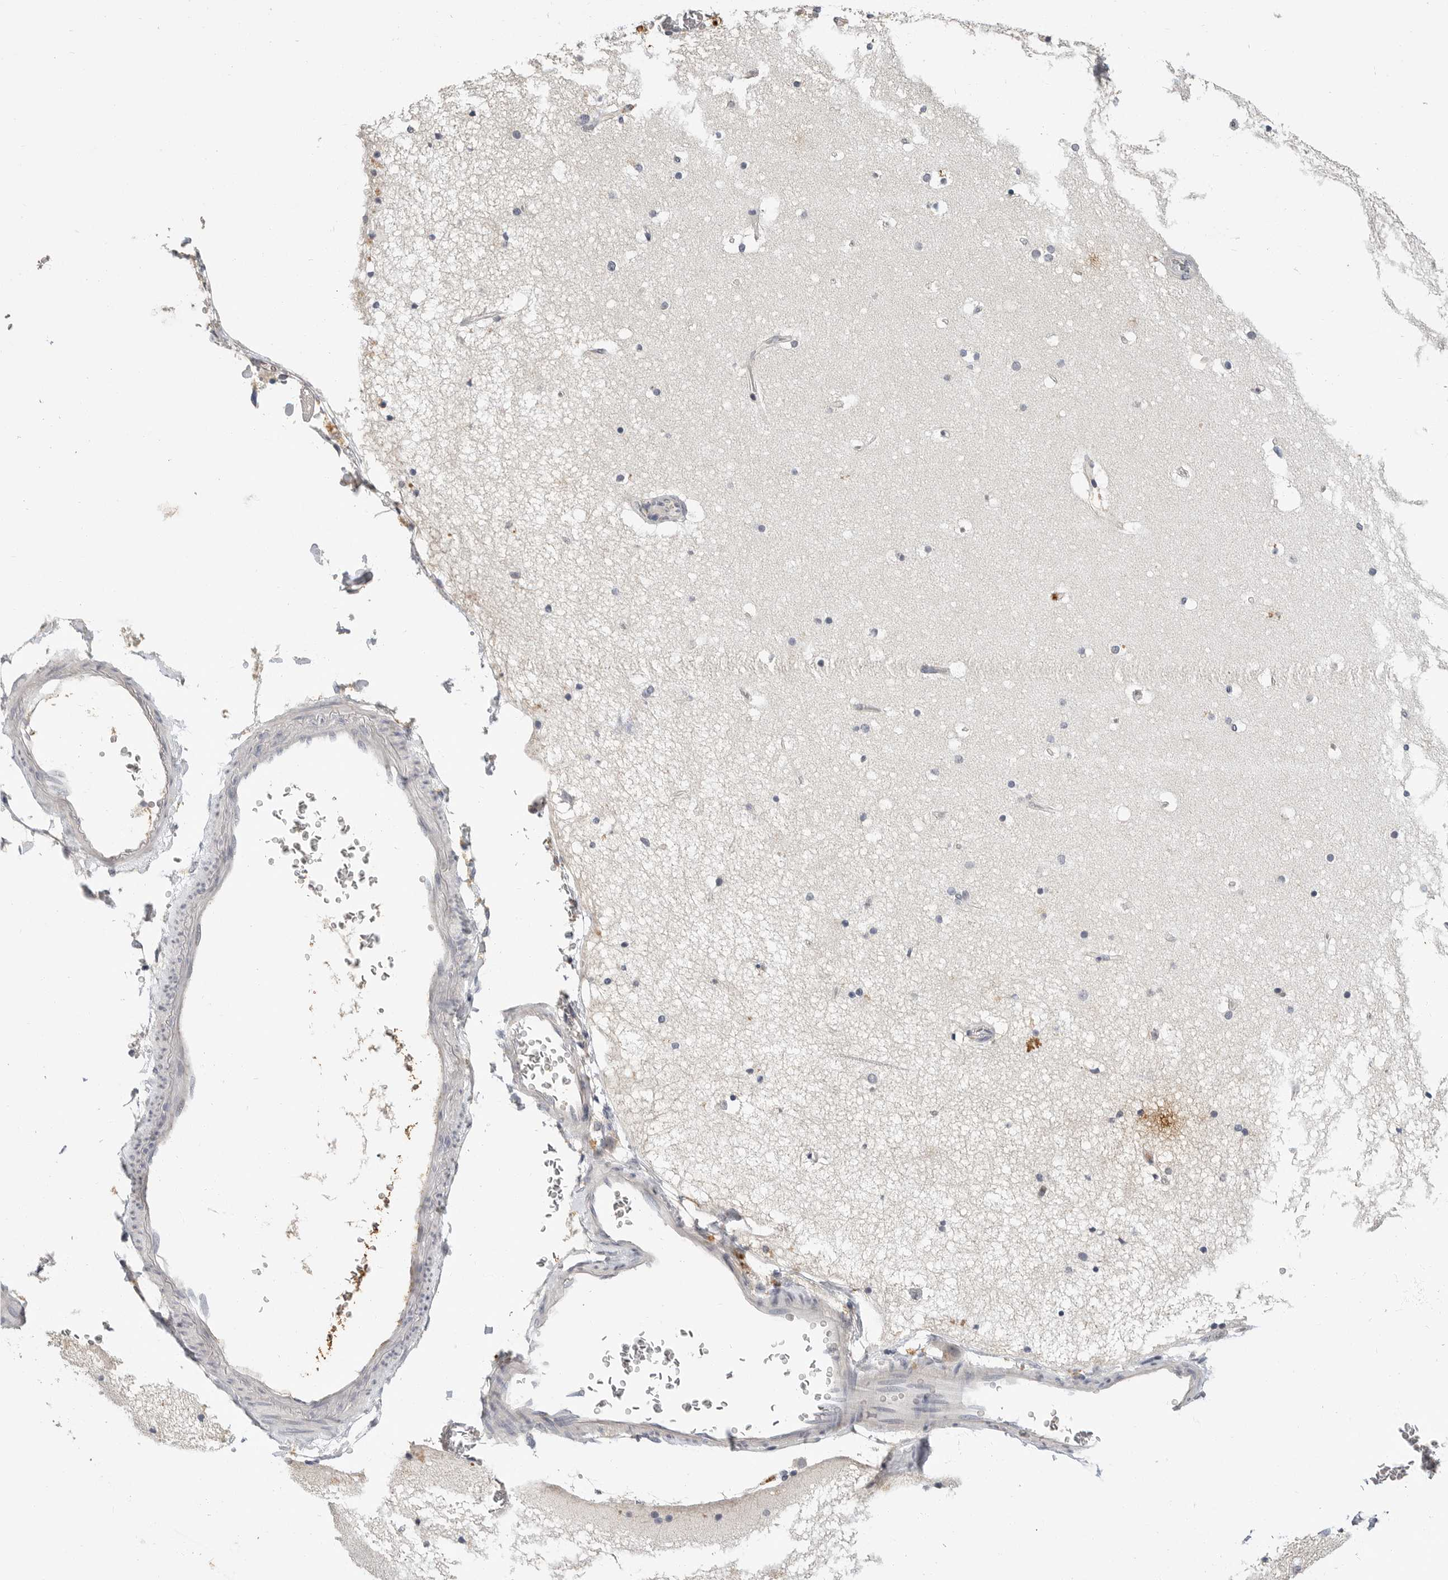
{"staining": {"intensity": "negative", "quantity": "none", "location": "none"}, "tissue": "cerebral cortex", "cell_type": "Endothelial cells", "image_type": "normal", "snomed": [{"axis": "morphology", "description": "Normal tissue, NOS"}, {"axis": "topography", "description": "Cerebral cortex"}], "caption": "This micrograph is of normal cerebral cortex stained with IHC to label a protein in brown with the nuclei are counter-stained blue. There is no positivity in endothelial cells. (DAB immunohistochemistry visualized using brightfield microscopy, high magnification).", "gene": "LTBR", "patient": {"sex": "male", "age": 57}}